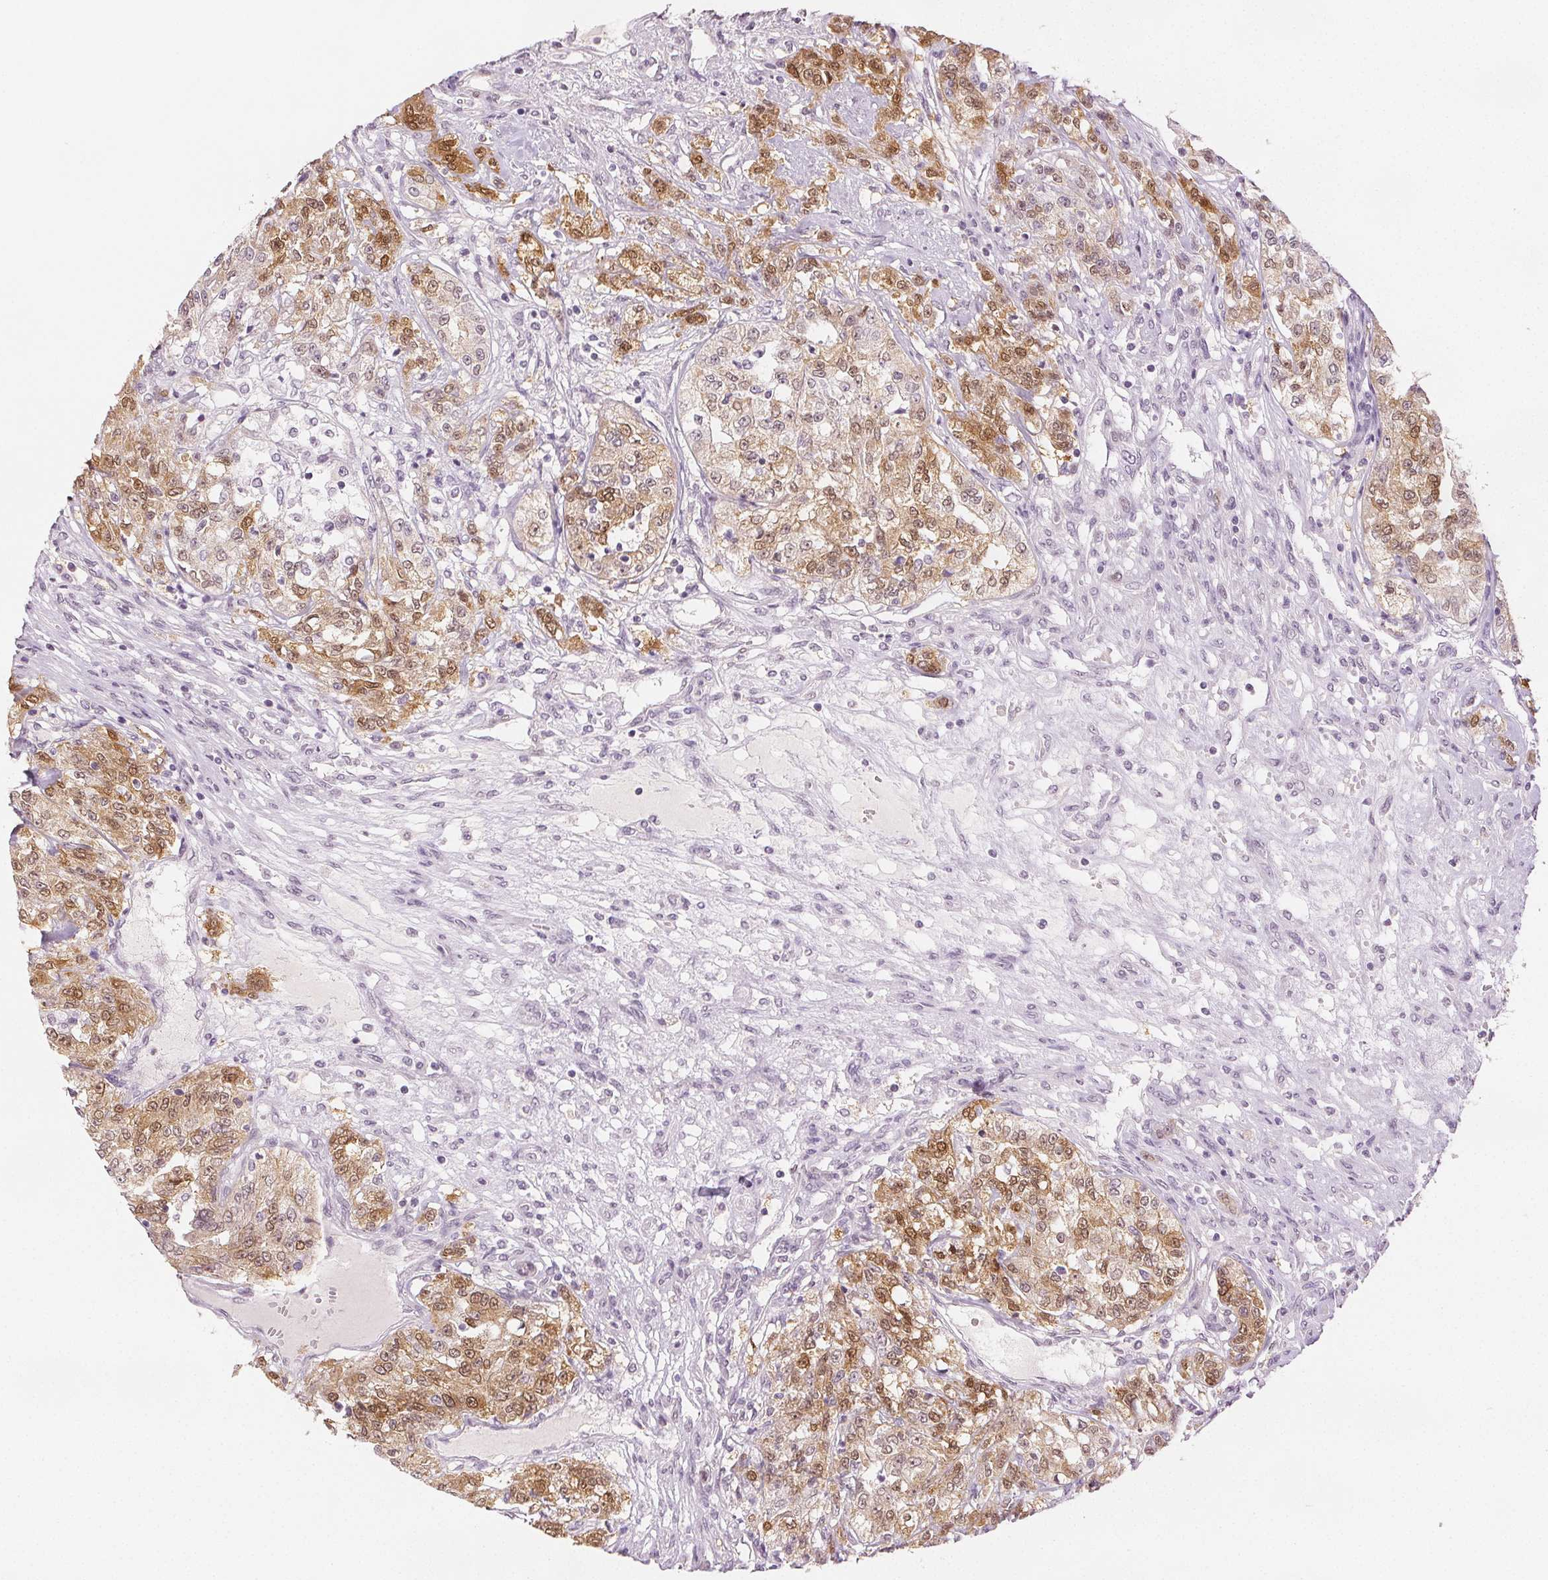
{"staining": {"intensity": "moderate", "quantity": ">75%", "location": "cytoplasmic/membranous,nuclear"}, "tissue": "renal cancer", "cell_type": "Tumor cells", "image_type": "cancer", "snomed": [{"axis": "morphology", "description": "Adenocarcinoma, NOS"}, {"axis": "topography", "description": "Kidney"}], "caption": "Immunohistochemistry (IHC) of human renal cancer demonstrates medium levels of moderate cytoplasmic/membranous and nuclear expression in about >75% of tumor cells.", "gene": "SCGN", "patient": {"sex": "female", "age": 63}}